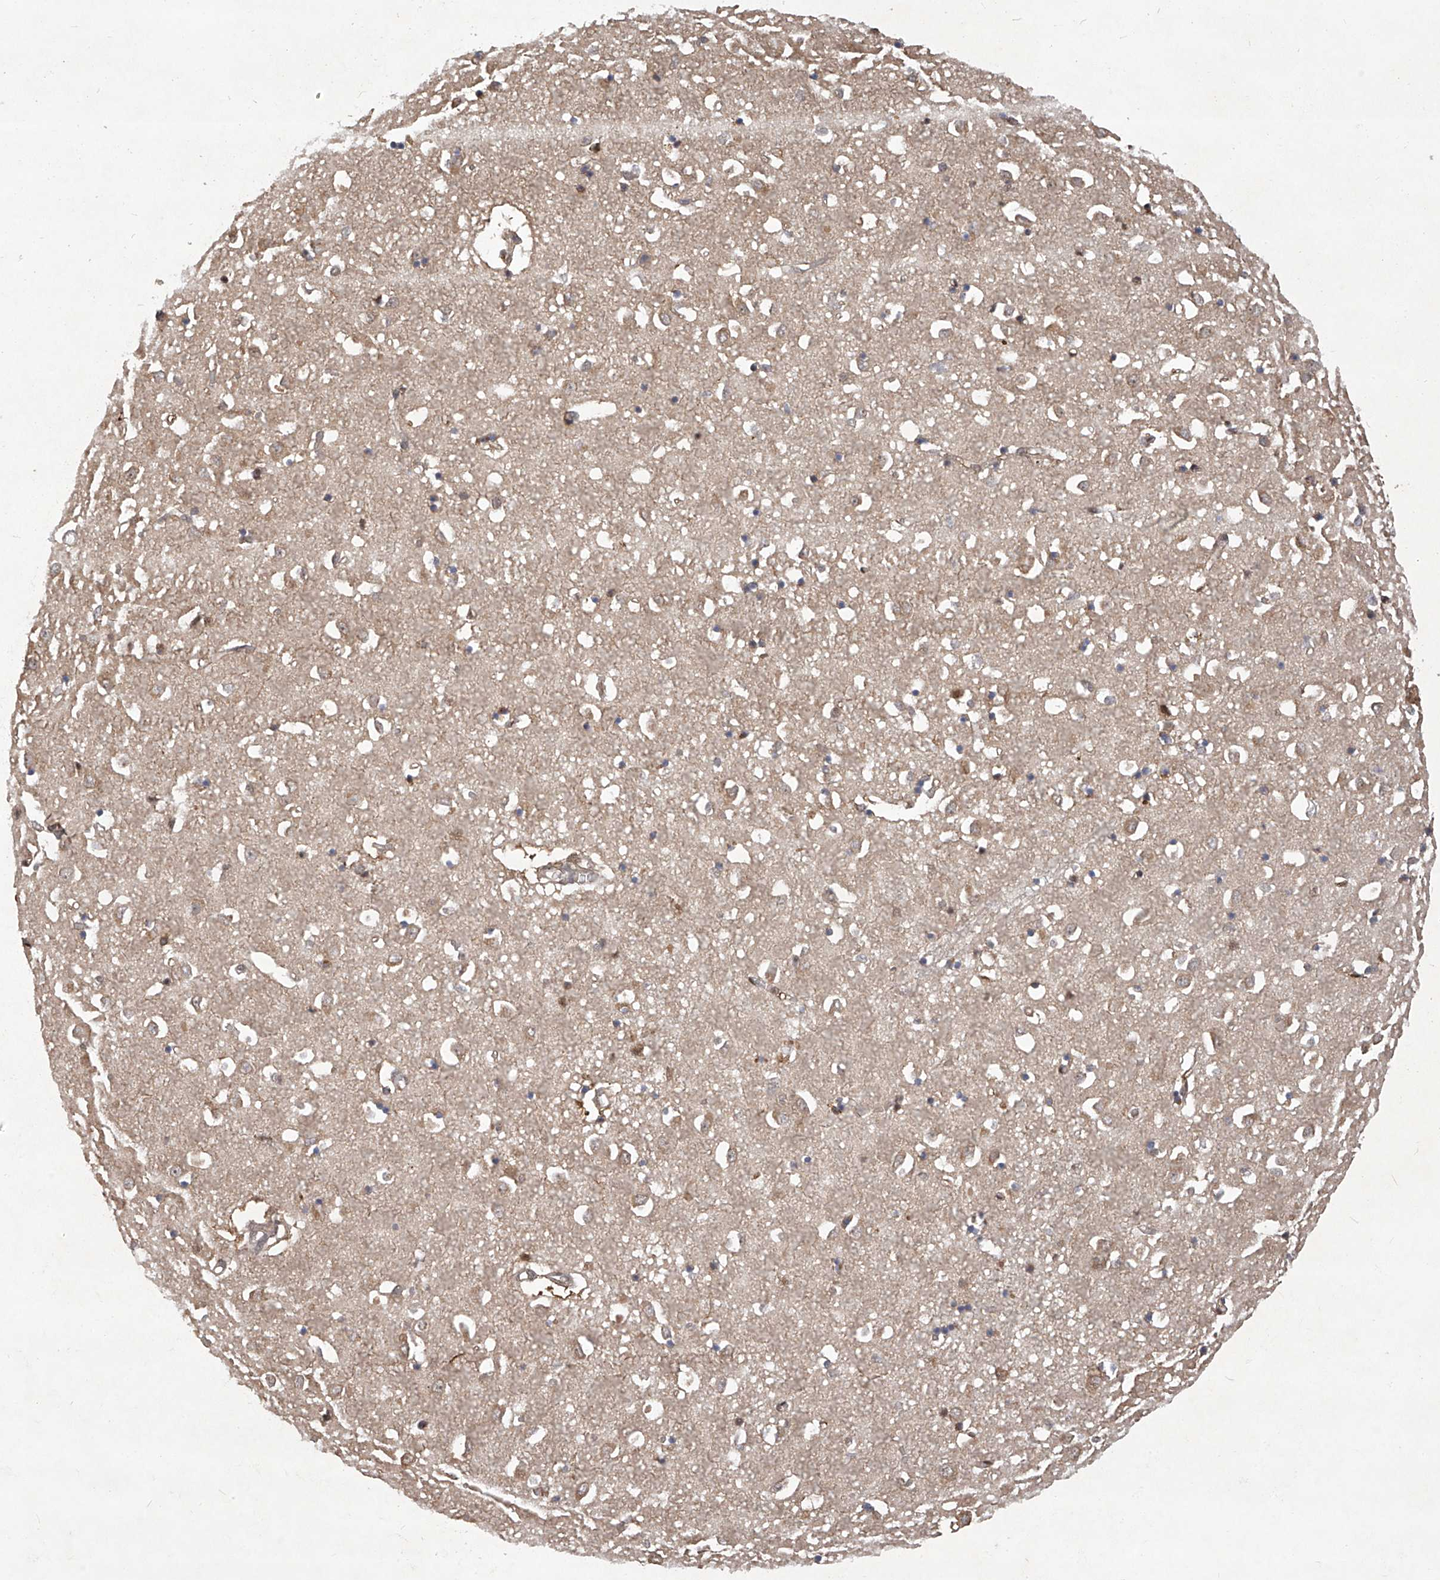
{"staining": {"intensity": "weak", "quantity": "<25%", "location": "cytoplasmic/membranous"}, "tissue": "caudate", "cell_type": "Glial cells", "image_type": "normal", "snomed": [{"axis": "morphology", "description": "Normal tissue, NOS"}, {"axis": "topography", "description": "Lateral ventricle wall"}], "caption": "The IHC photomicrograph has no significant positivity in glial cells of caudate.", "gene": "PSMB1", "patient": {"sex": "male", "age": 70}}